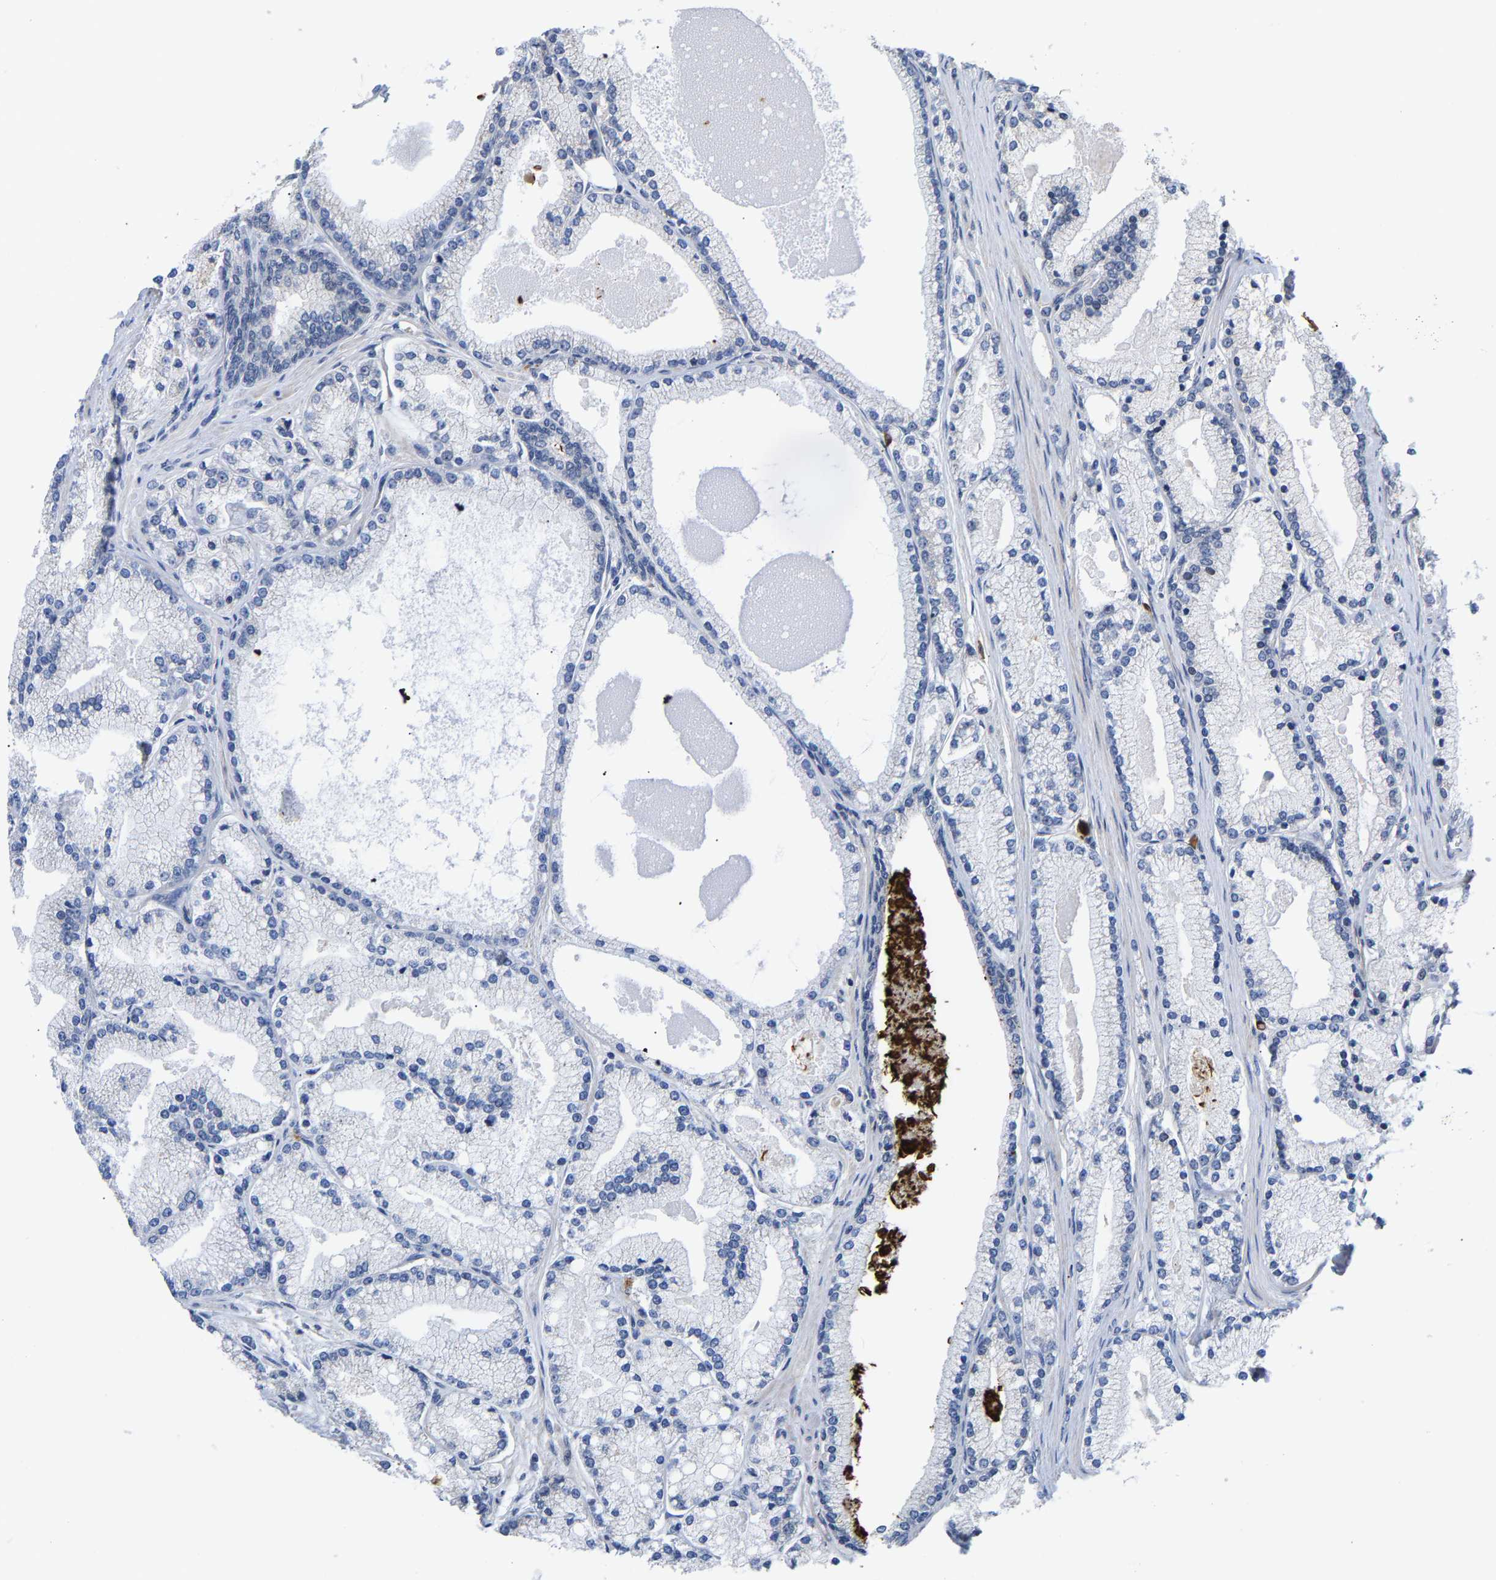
{"staining": {"intensity": "negative", "quantity": "none", "location": "none"}, "tissue": "prostate cancer", "cell_type": "Tumor cells", "image_type": "cancer", "snomed": [{"axis": "morphology", "description": "Adenocarcinoma, High grade"}, {"axis": "topography", "description": "Prostate"}], "caption": "This is a histopathology image of immunohistochemistry (IHC) staining of adenocarcinoma (high-grade) (prostate), which shows no expression in tumor cells. (DAB immunohistochemistry (IHC) with hematoxylin counter stain).", "gene": "TDRD7", "patient": {"sex": "male", "age": 71}}